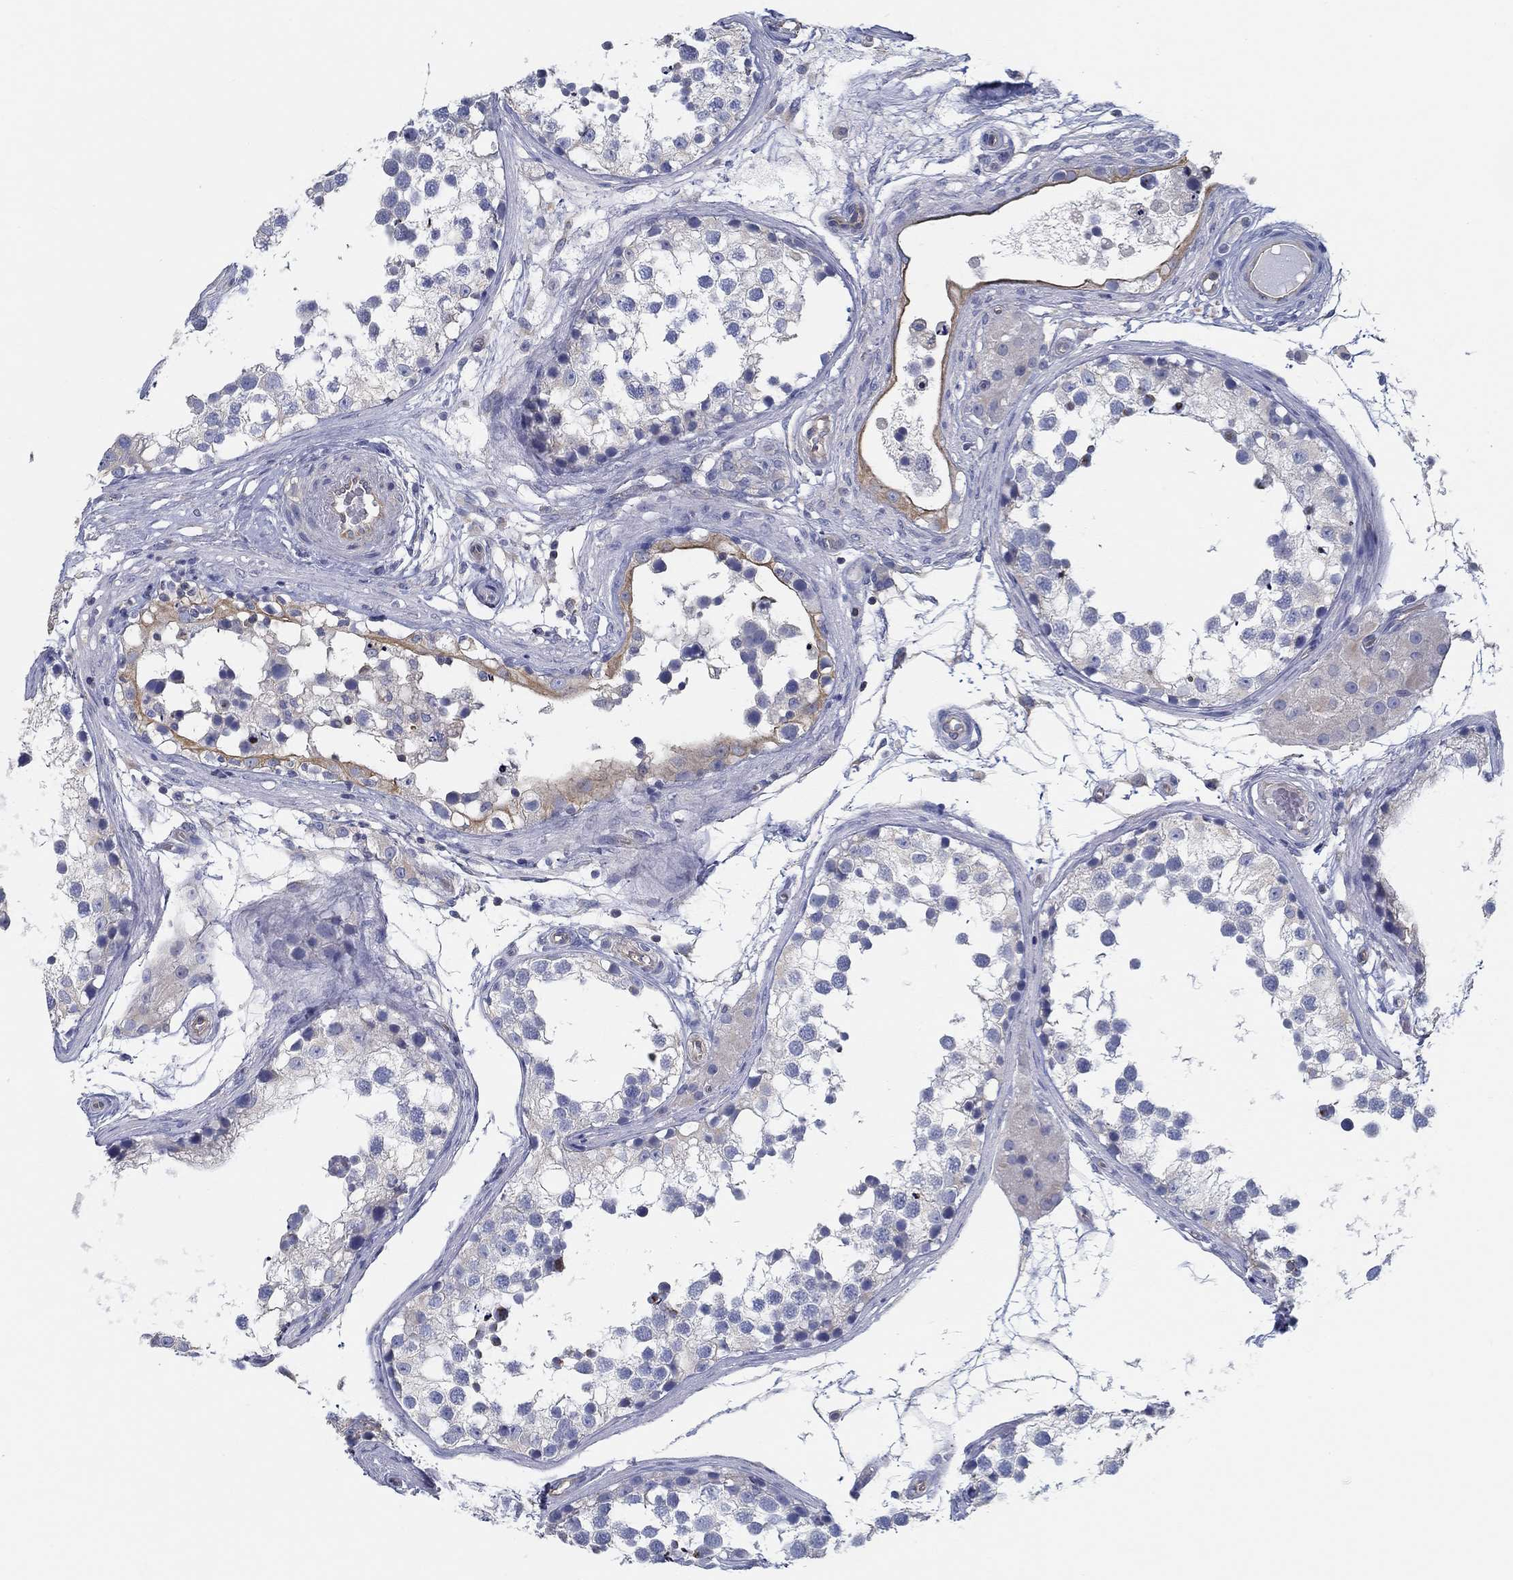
{"staining": {"intensity": "strong", "quantity": "<25%", "location": "cytoplasmic/membranous"}, "tissue": "testis", "cell_type": "Cells in seminiferous ducts", "image_type": "normal", "snomed": [{"axis": "morphology", "description": "Normal tissue, NOS"}, {"axis": "morphology", "description": "Seminoma, NOS"}, {"axis": "topography", "description": "Testis"}], "caption": "Immunohistochemical staining of normal human testis shows <25% levels of strong cytoplasmic/membranous protein expression in about <25% of cells in seminiferous ducts. (Brightfield microscopy of DAB IHC at high magnification).", "gene": "BBOF1", "patient": {"sex": "male", "age": 65}}